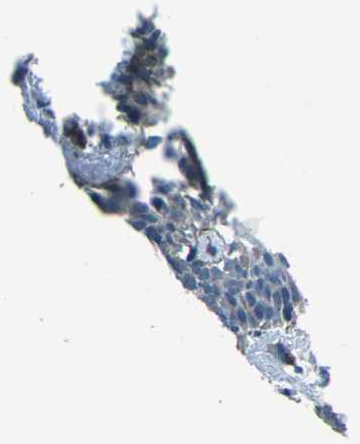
{"staining": {"intensity": "negative", "quantity": "none", "location": "none"}, "tissue": "skin cancer", "cell_type": "Tumor cells", "image_type": "cancer", "snomed": [{"axis": "morphology", "description": "Basal cell carcinoma"}, {"axis": "topography", "description": "Skin"}], "caption": "Immunohistochemical staining of human basal cell carcinoma (skin) displays no significant staining in tumor cells. Brightfield microscopy of IHC stained with DAB (brown) and hematoxylin (blue), captured at high magnification.", "gene": "AFAP1", "patient": {"sex": "male", "age": 60}}